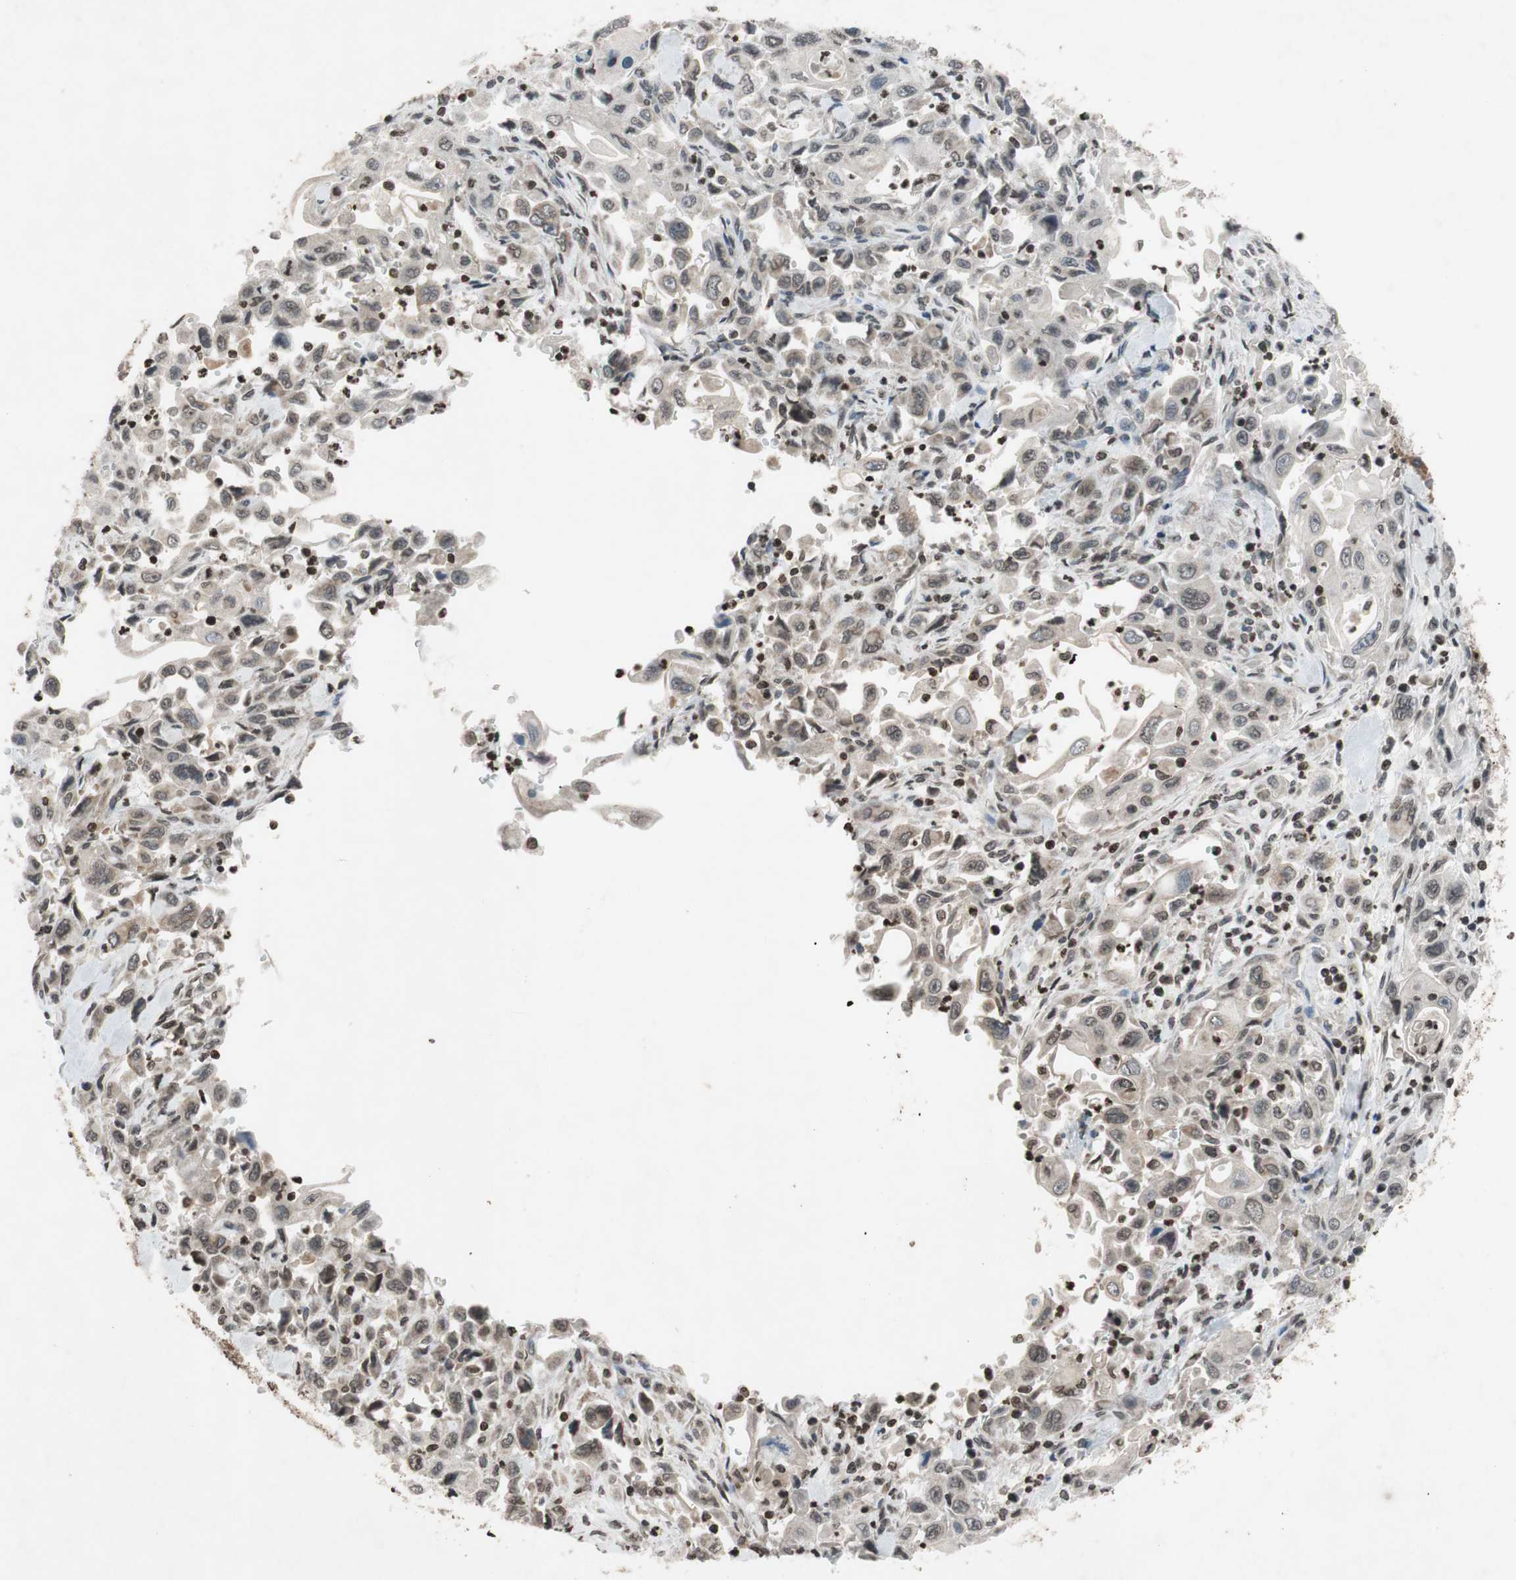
{"staining": {"intensity": "weak", "quantity": "<25%", "location": "nuclear"}, "tissue": "pancreatic cancer", "cell_type": "Tumor cells", "image_type": "cancer", "snomed": [{"axis": "morphology", "description": "Adenocarcinoma, NOS"}, {"axis": "topography", "description": "Pancreas"}], "caption": "Photomicrograph shows no significant protein expression in tumor cells of adenocarcinoma (pancreatic).", "gene": "MCM6", "patient": {"sex": "male", "age": 70}}